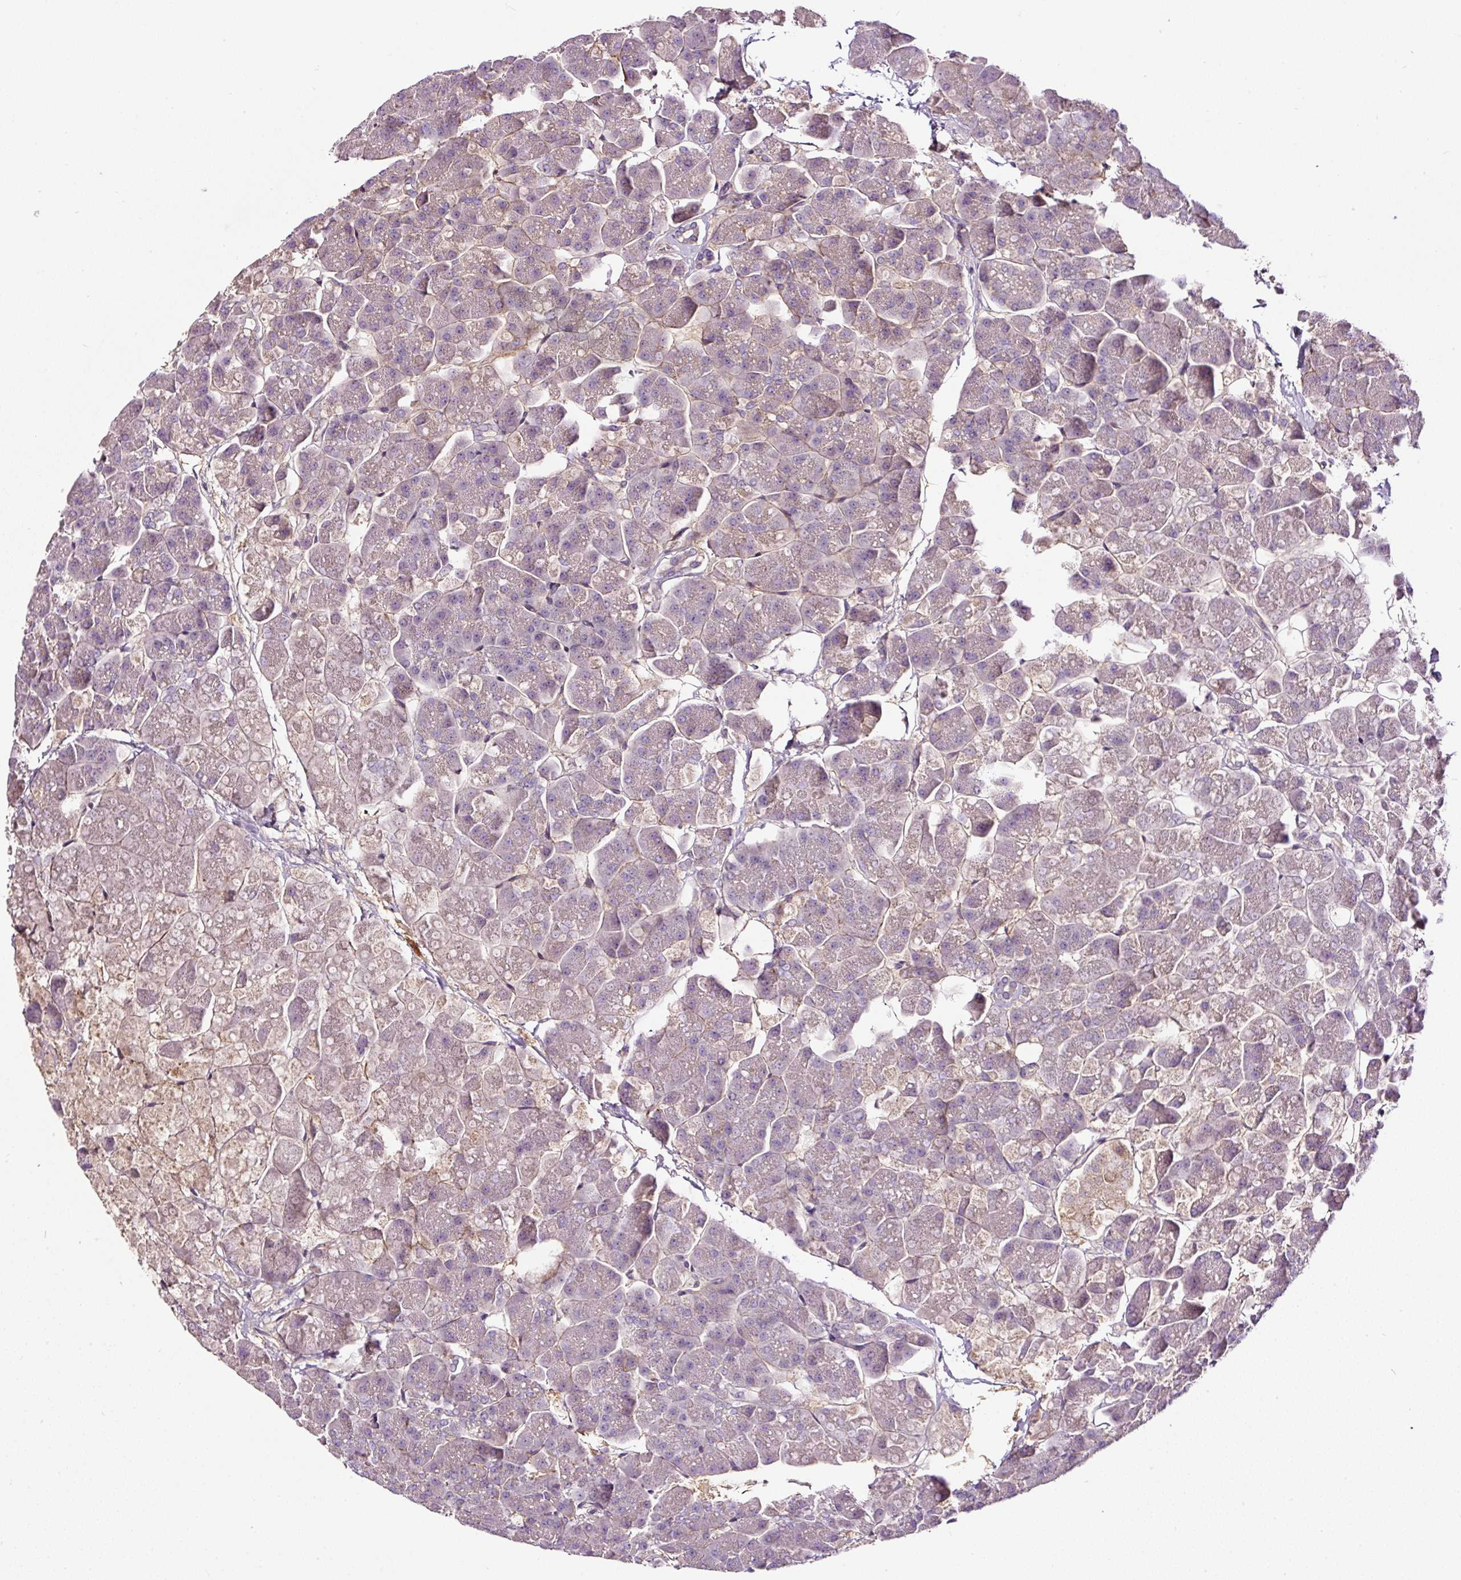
{"staining": {"intensity": "weak", "quantity": "<25%", "location": "cytoplasmic/membranous"}, "tissue": "pancreas", "cell_type": "Exocrine glandular cells", "image_type": "normal", "snomed": [{"axis": "morphology", "description": "Normal tissue, NOS"}, {"axis": "topography", "description": "Pancreas"}, {"axis": "topography", "description": "Peripheral nerve tissue"}], "caption": "This image is of unremarkable pancreas stained with IHC to label a protein in brown with the nuclei are counter-stained blue. There is no staining in exocrine glandular cells.", "gene": "LRRC24", "patient": {"sex": "male", "age": 54}}